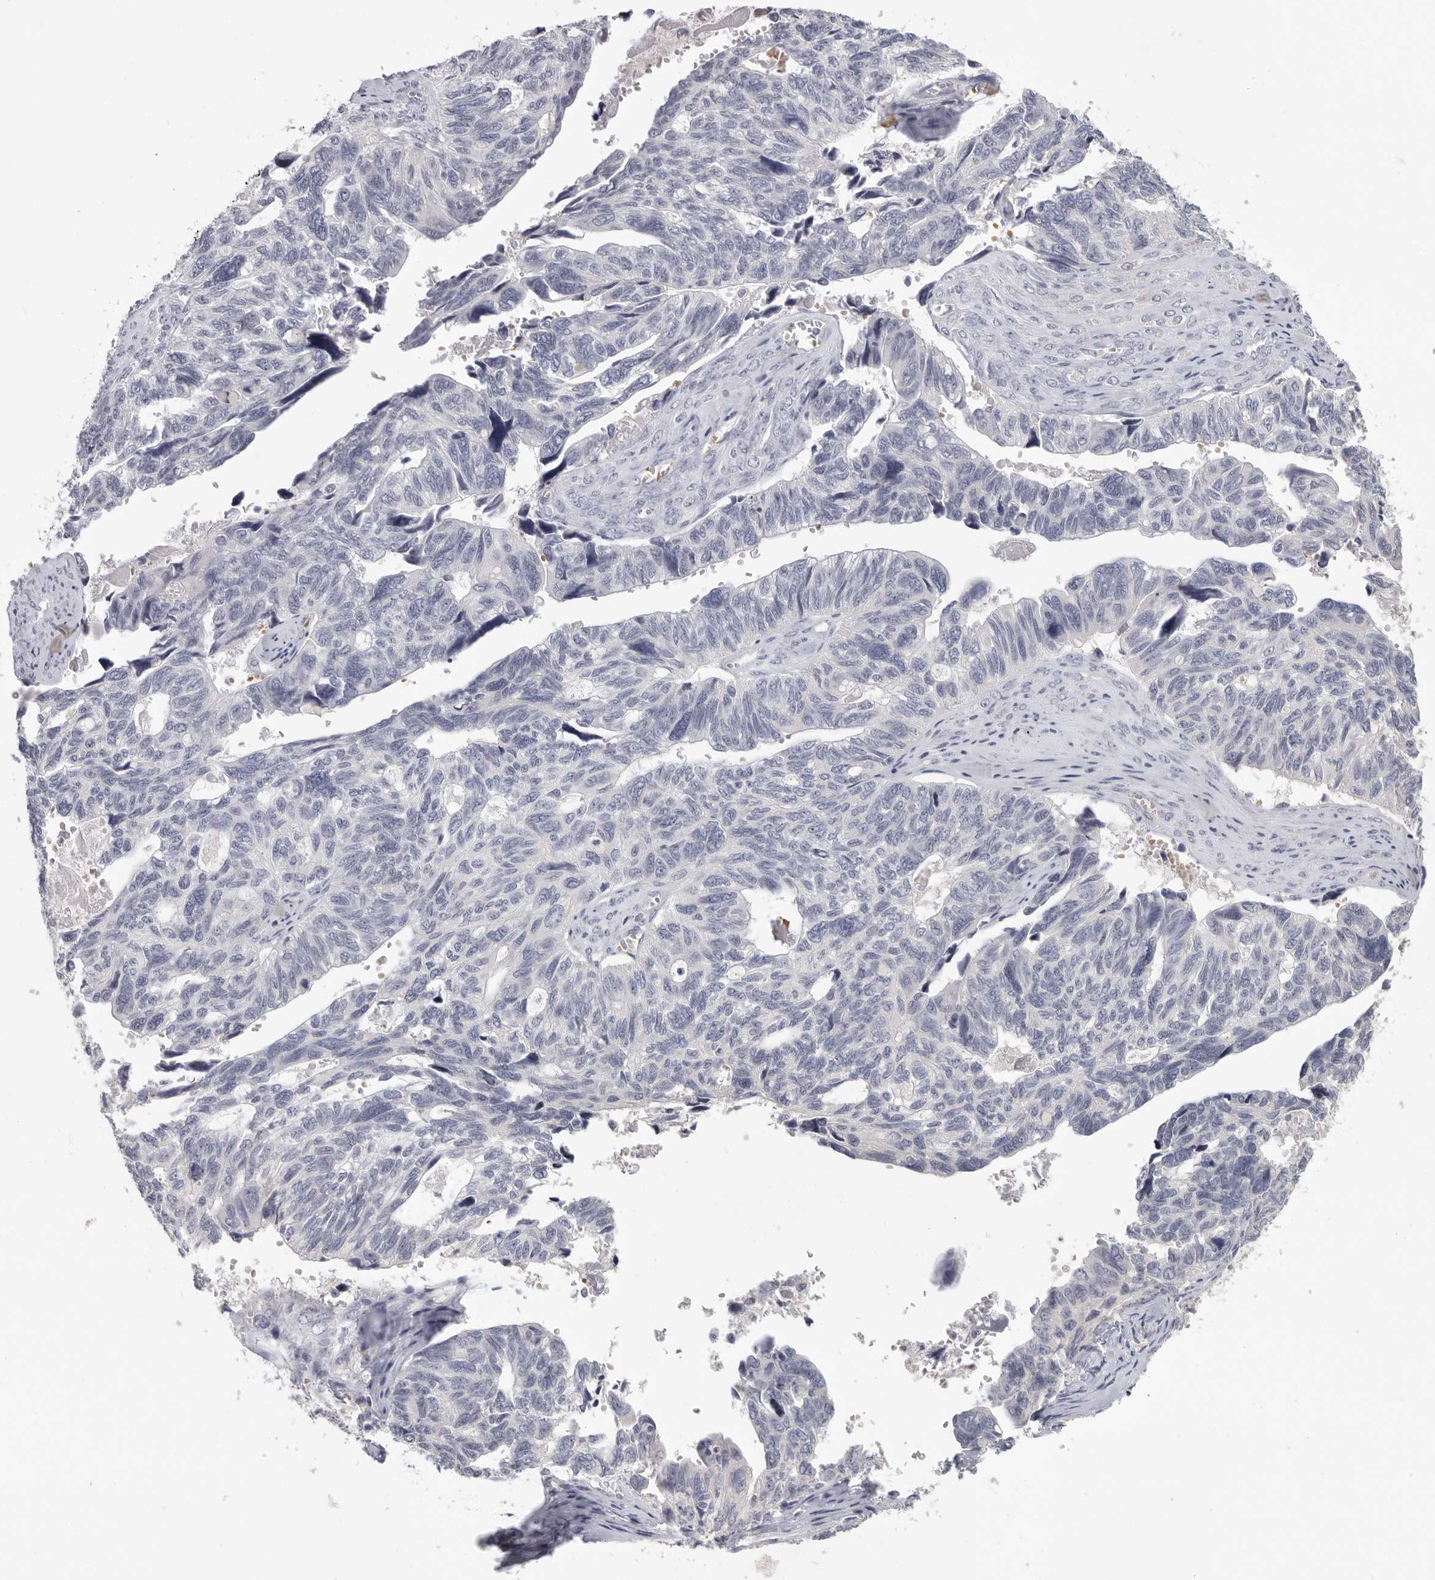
{"staining": {"intensity": "negative", "quantity": "none", "location": "none"}, "tissue": "ovarian cancer", "cell_type": "Tumor cells", "image_type": "cancer", "snomed": [{"axis": "morphology", "description": "Cystadenocarcinoma, serous, NOS"}, {"axis": "topography", "description": "Ovary"}], "caption": "Tumor cells are negative for brown protein staining in serous cystadenocarcinoma (ovarian).", "gene": "DNAJC11", "patient": {"sex": "female", "age": 79}}